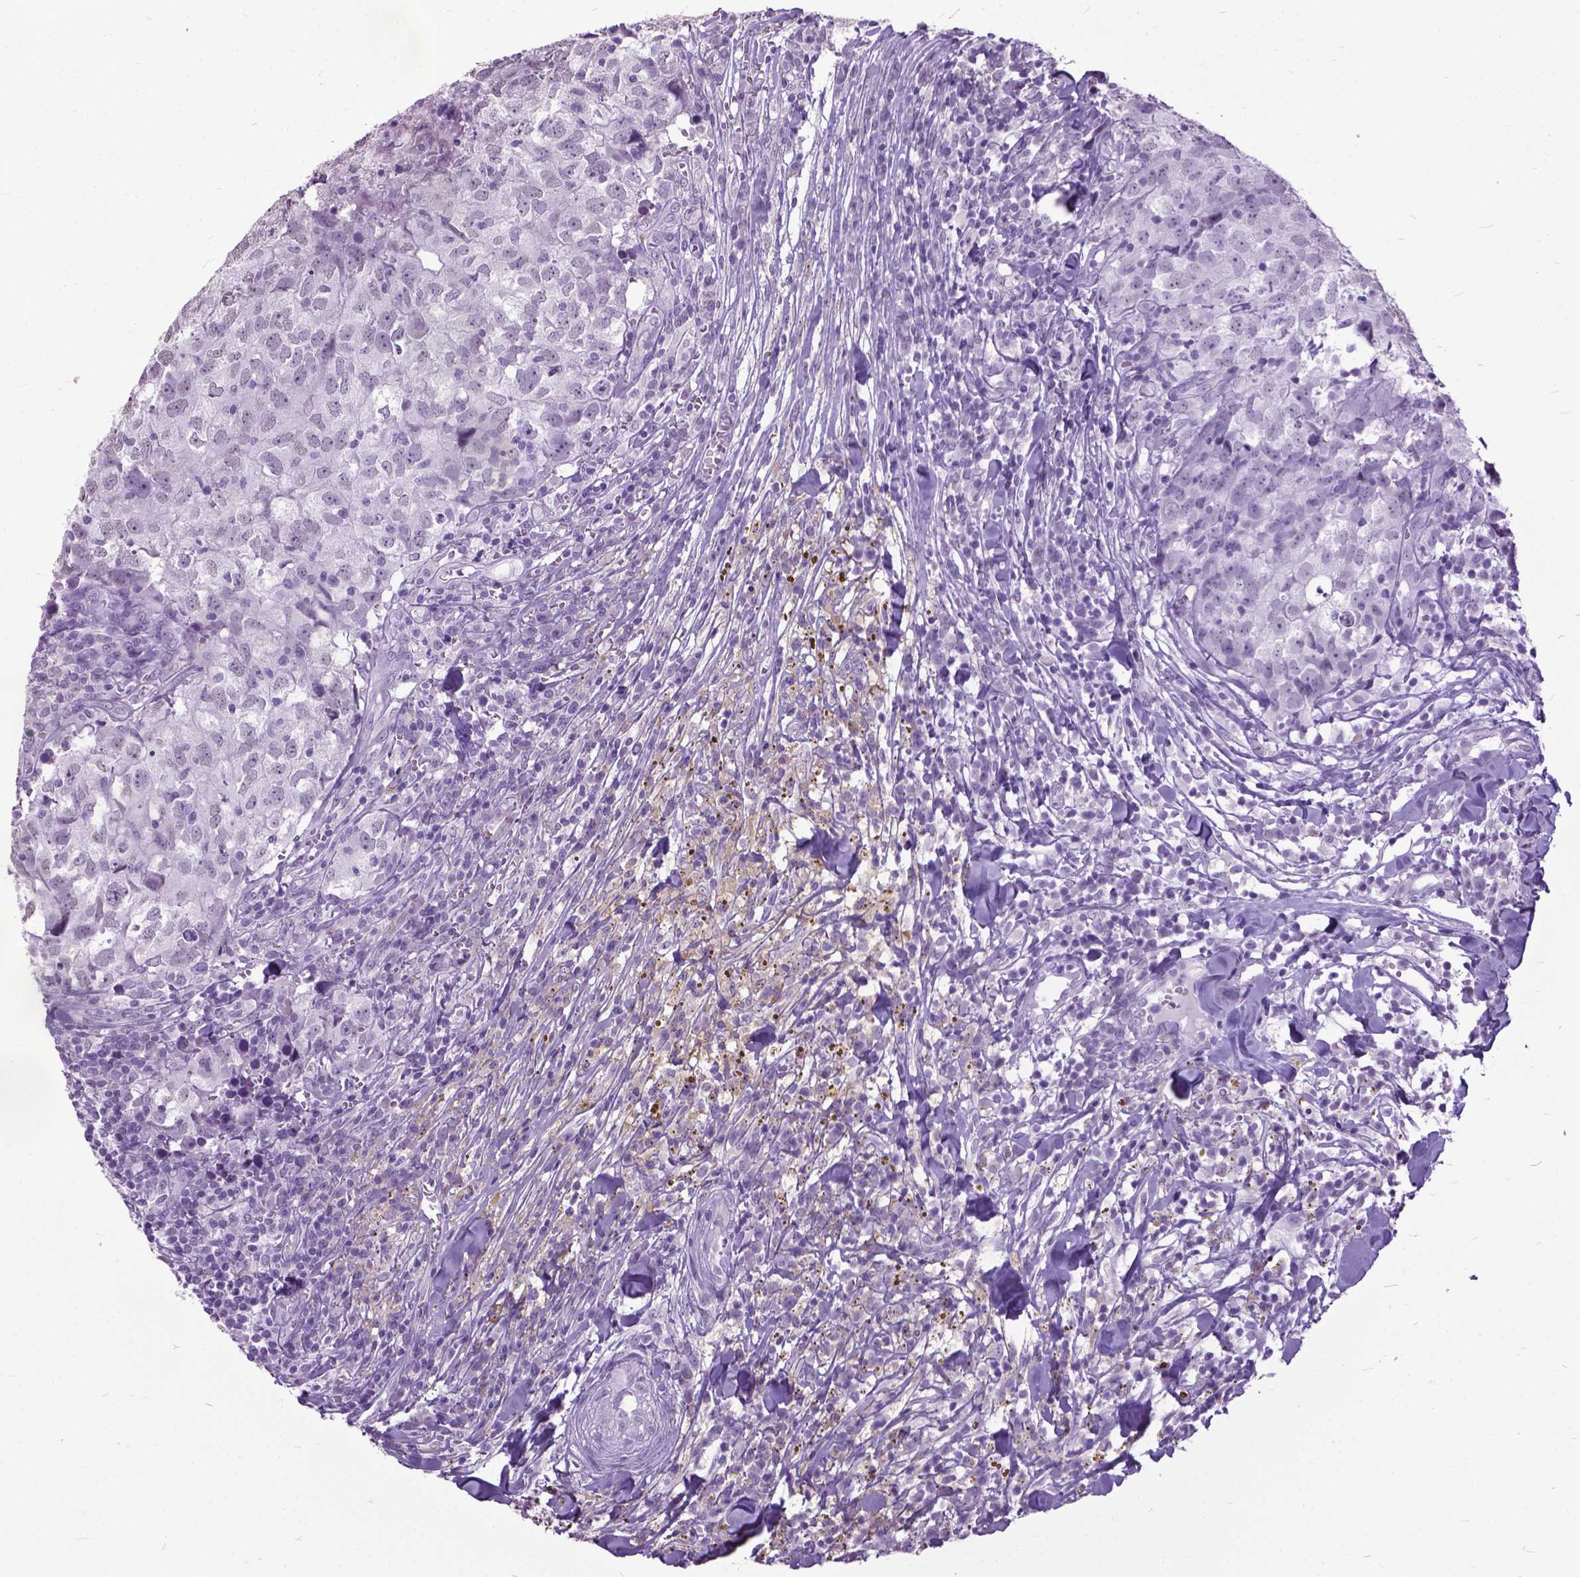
{"staining": {"intensity": "negative", "quantity": "none", "location": "none"}, "tissue": "breast cancer", "cell_type": "Tumor cells", "image_type": "cancer", "snomed": [{"axis": "morphology", "description": "Duct carcinoma"}, {"axis": "topography", "description": "Breast"}], "caption": "Human breast cancer (intraductal carcinoma) stained for a protein using immunohistochemistry (IHC) exhibits no positivity in tumor cells.", "gene": "MARCHF10", "patient": {"sex": "female", "age": 30}}